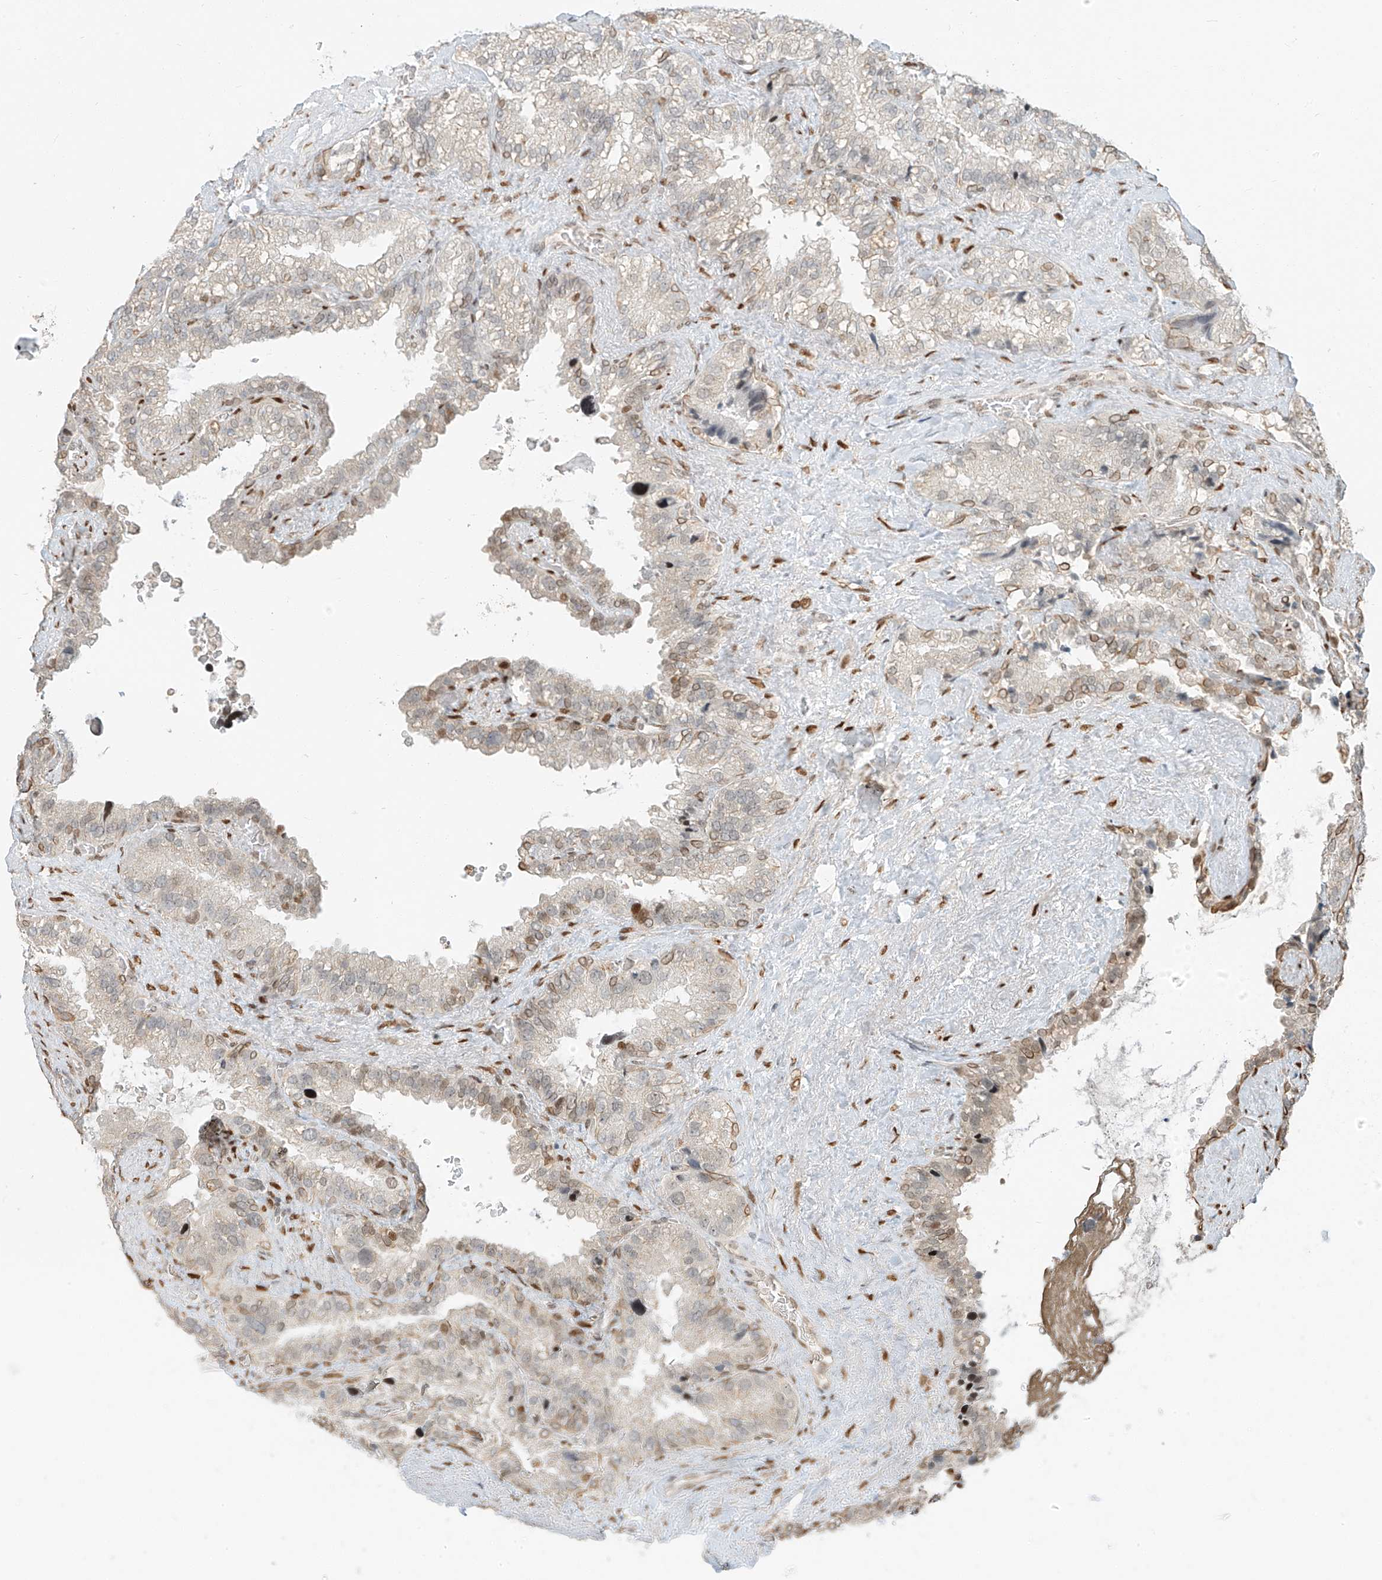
{"staining": {"intensity": "moderate", "quantity": "<25%", "location": "cytoplasmic/membranous"}, "tissue": "seminal vesicle", "cell_type": "Glandular cells", "image_type": "normal", "snomed": [{"axis": "morphology", "description": "Normal tissue, NOS"}, {"axis": "topography", "description": "Prostate"}, {"axis": "topography", "description": "Seminal veicle"}], "caption": "A brown stain labels moderate cytoplasmic/membranous staining of a protein in glandular cells of benign seminal vesicle. The staining was performed using DAB (3,3'-diaminobenzidine) to visualize the protein expression in brown, while the nuclei were stained in blue with hematoxylin (Magnification: 20x).", "gene": "ZNF774", "patient": {"sex": "male", "age": 68}}